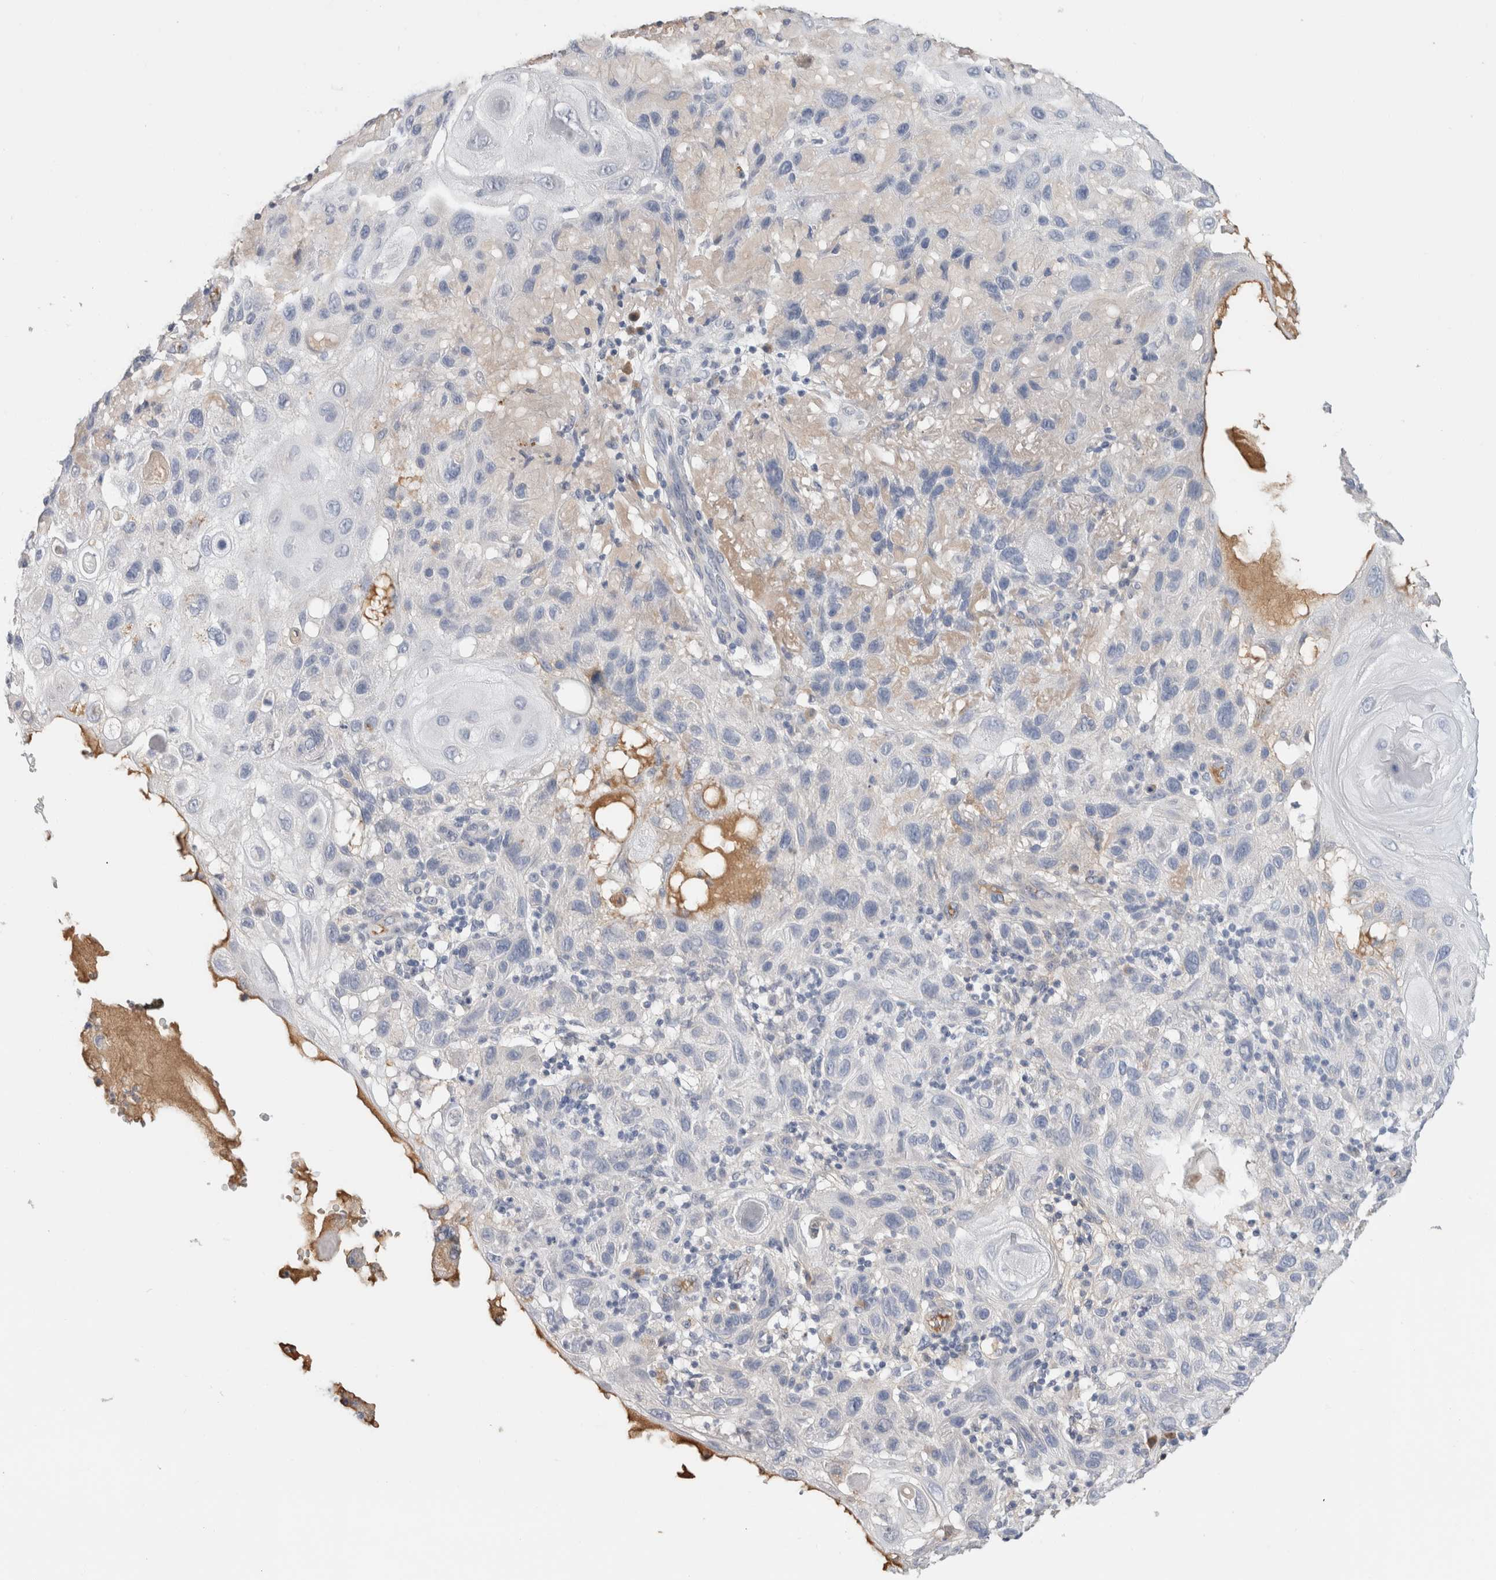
{"staining": {"intensity": "negative", "quantity": "none", "location": "none"}, "tissue": "skin cancer", "cell_type": "Tumor cells", "image_type": "cancer", "snomed": [{"axis": "morphology", "description": "Normal tissue, NOS"}, {"axis": "morphology", "description": "Squamous cell carcinoma, NOS"}, {"axis": "topography", "description": "Skin"}], "caption": "This is an immunohistochemistry photomicrograph of human skin cancer. There is no staining in tumor cells.", "gene": "SCGB1A1", "patient": {"sex": "female", "age": 96}}